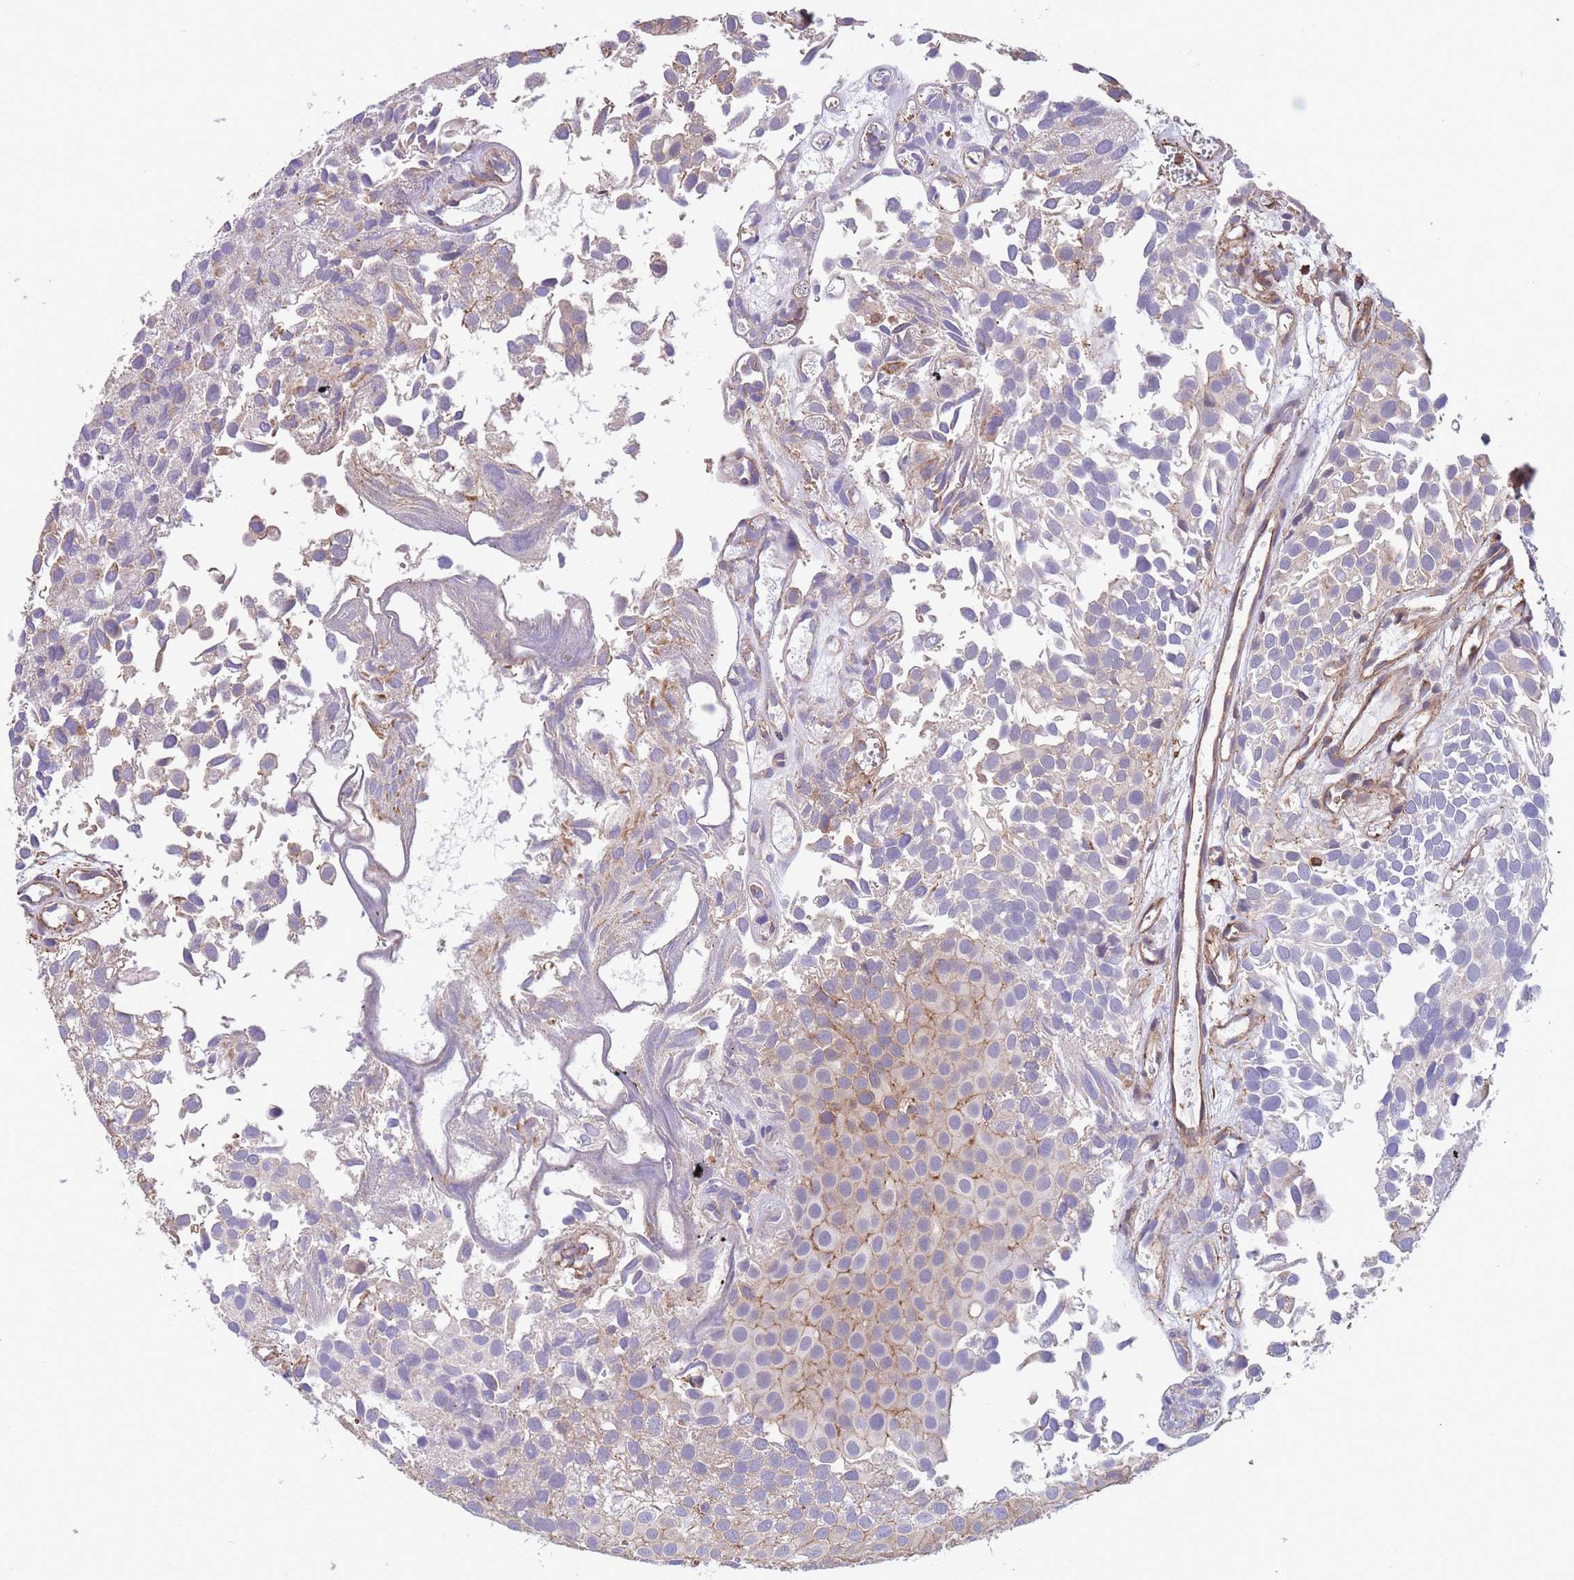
{"staining": {"intensity": "moderate", "quantity": "25%-75%", "location": "cytoplasmic/membranous"}, "tissue": "urothelial cancer", "cell_type": "Tumor cells", "image_type": "cancer", "snomed": [{"axis": "morphology", "description": "Urothelial carcinoma, Low grade"}, {"axis": "topography", "description": "Urinary bladder"}], "caption": "Human low-grade urothelial carcinoma stained with a protein marker reveals moderate staining in tumor cells.", "gene": "LRRN4CL", "patient": {"sex": "male", "age": 88}}